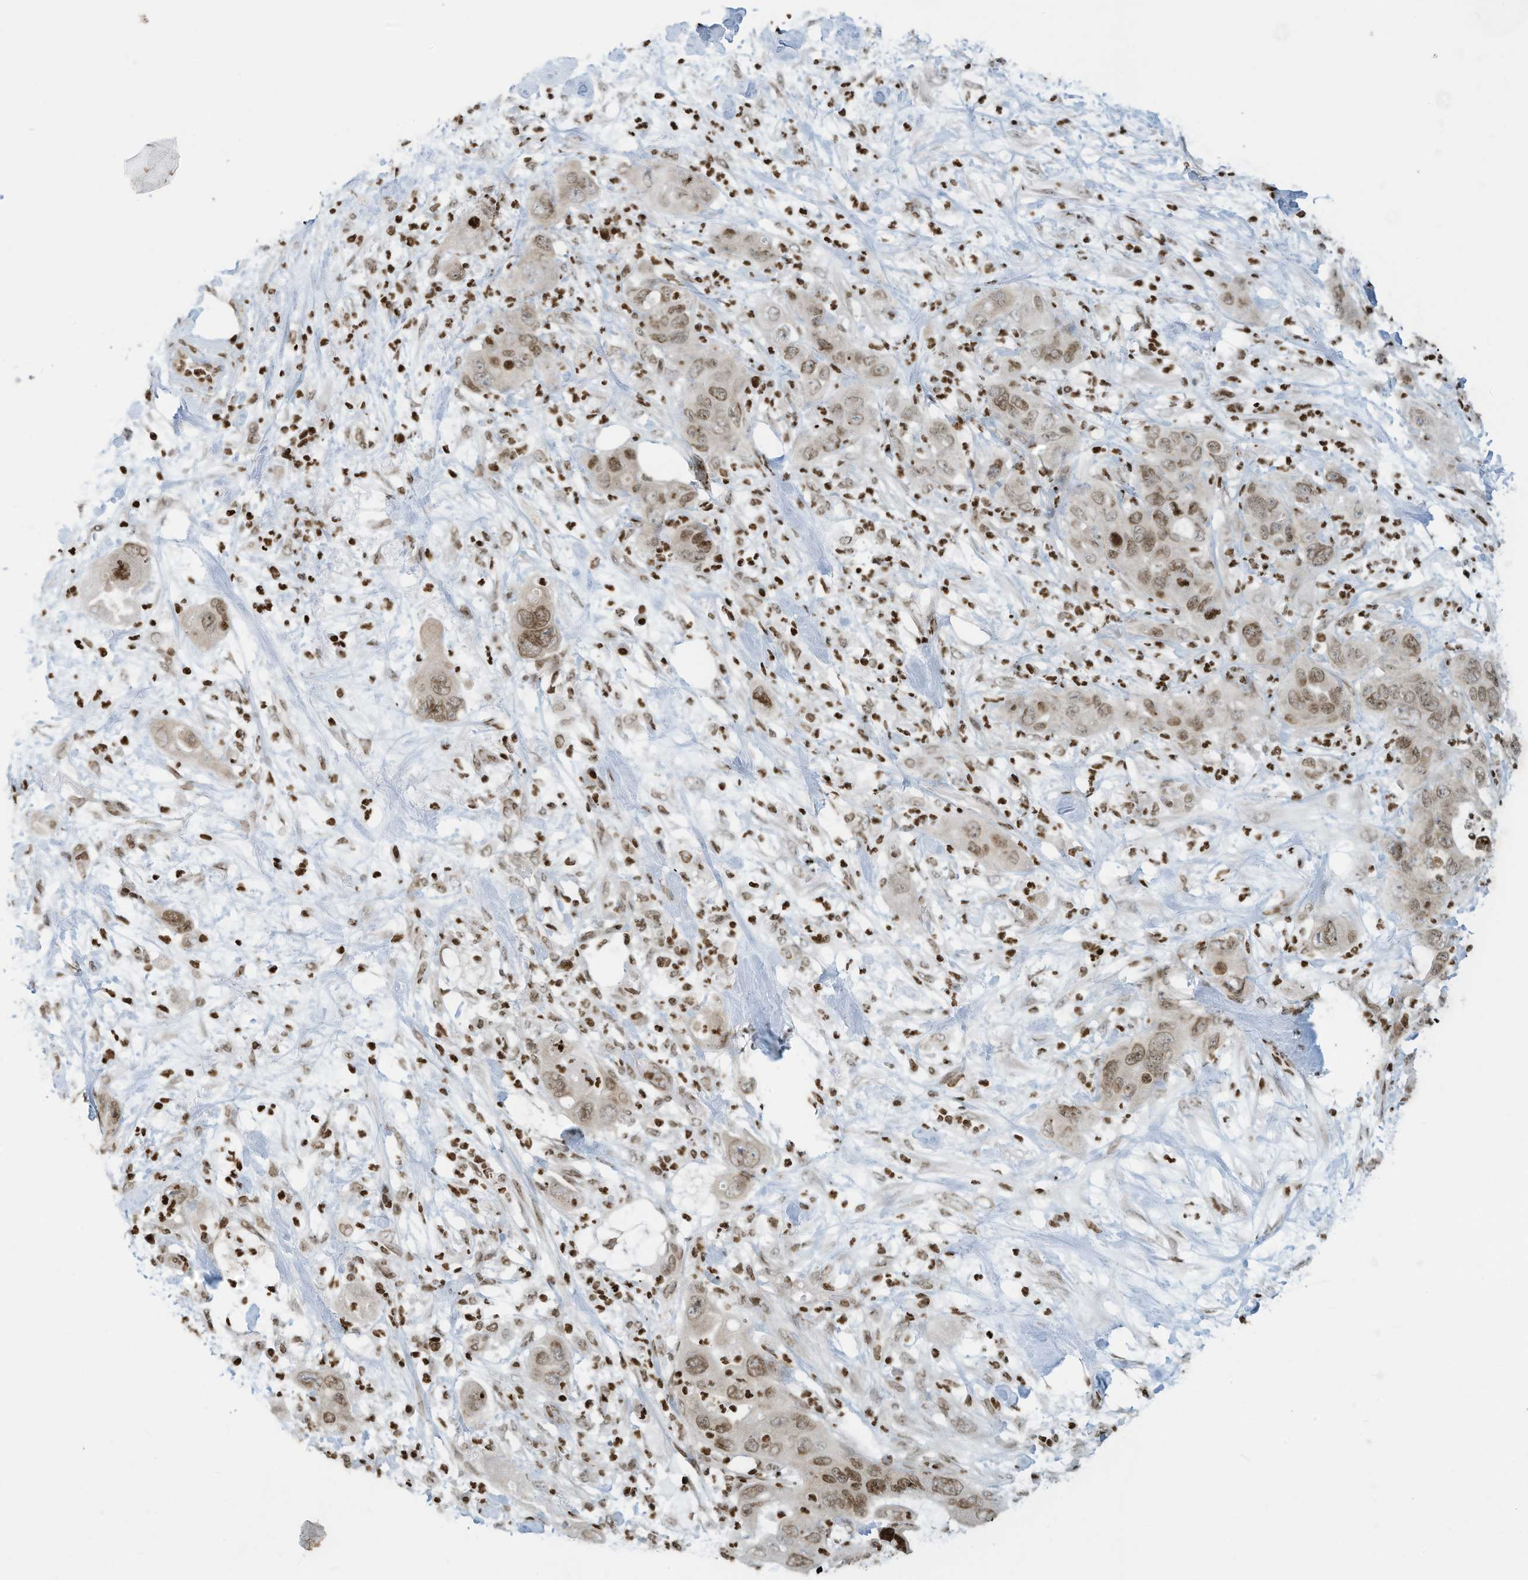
{"staining": {"intensity": "moderate", "quantity": ">75%", "location": "nuclear"}, "tissue": "pancreatic cancer", "cell_type": "Tumor cells", "image_type": "cancer", "snomed": [{"axis": "morphology", "description": "Adenocarcinoma, NOS"}, {"axis": "topography", "description": "Pancreas"}], "caption": "Immunohistochemical staining of pancreatic adenocarcinoma displays moderate nuclear protein staining in about >75% of tumor cells. (Brightfield microscopy of DAB IHC at high magnification).", "gene": "ADI1", "patient": {"sex": "female", "age": 71}}